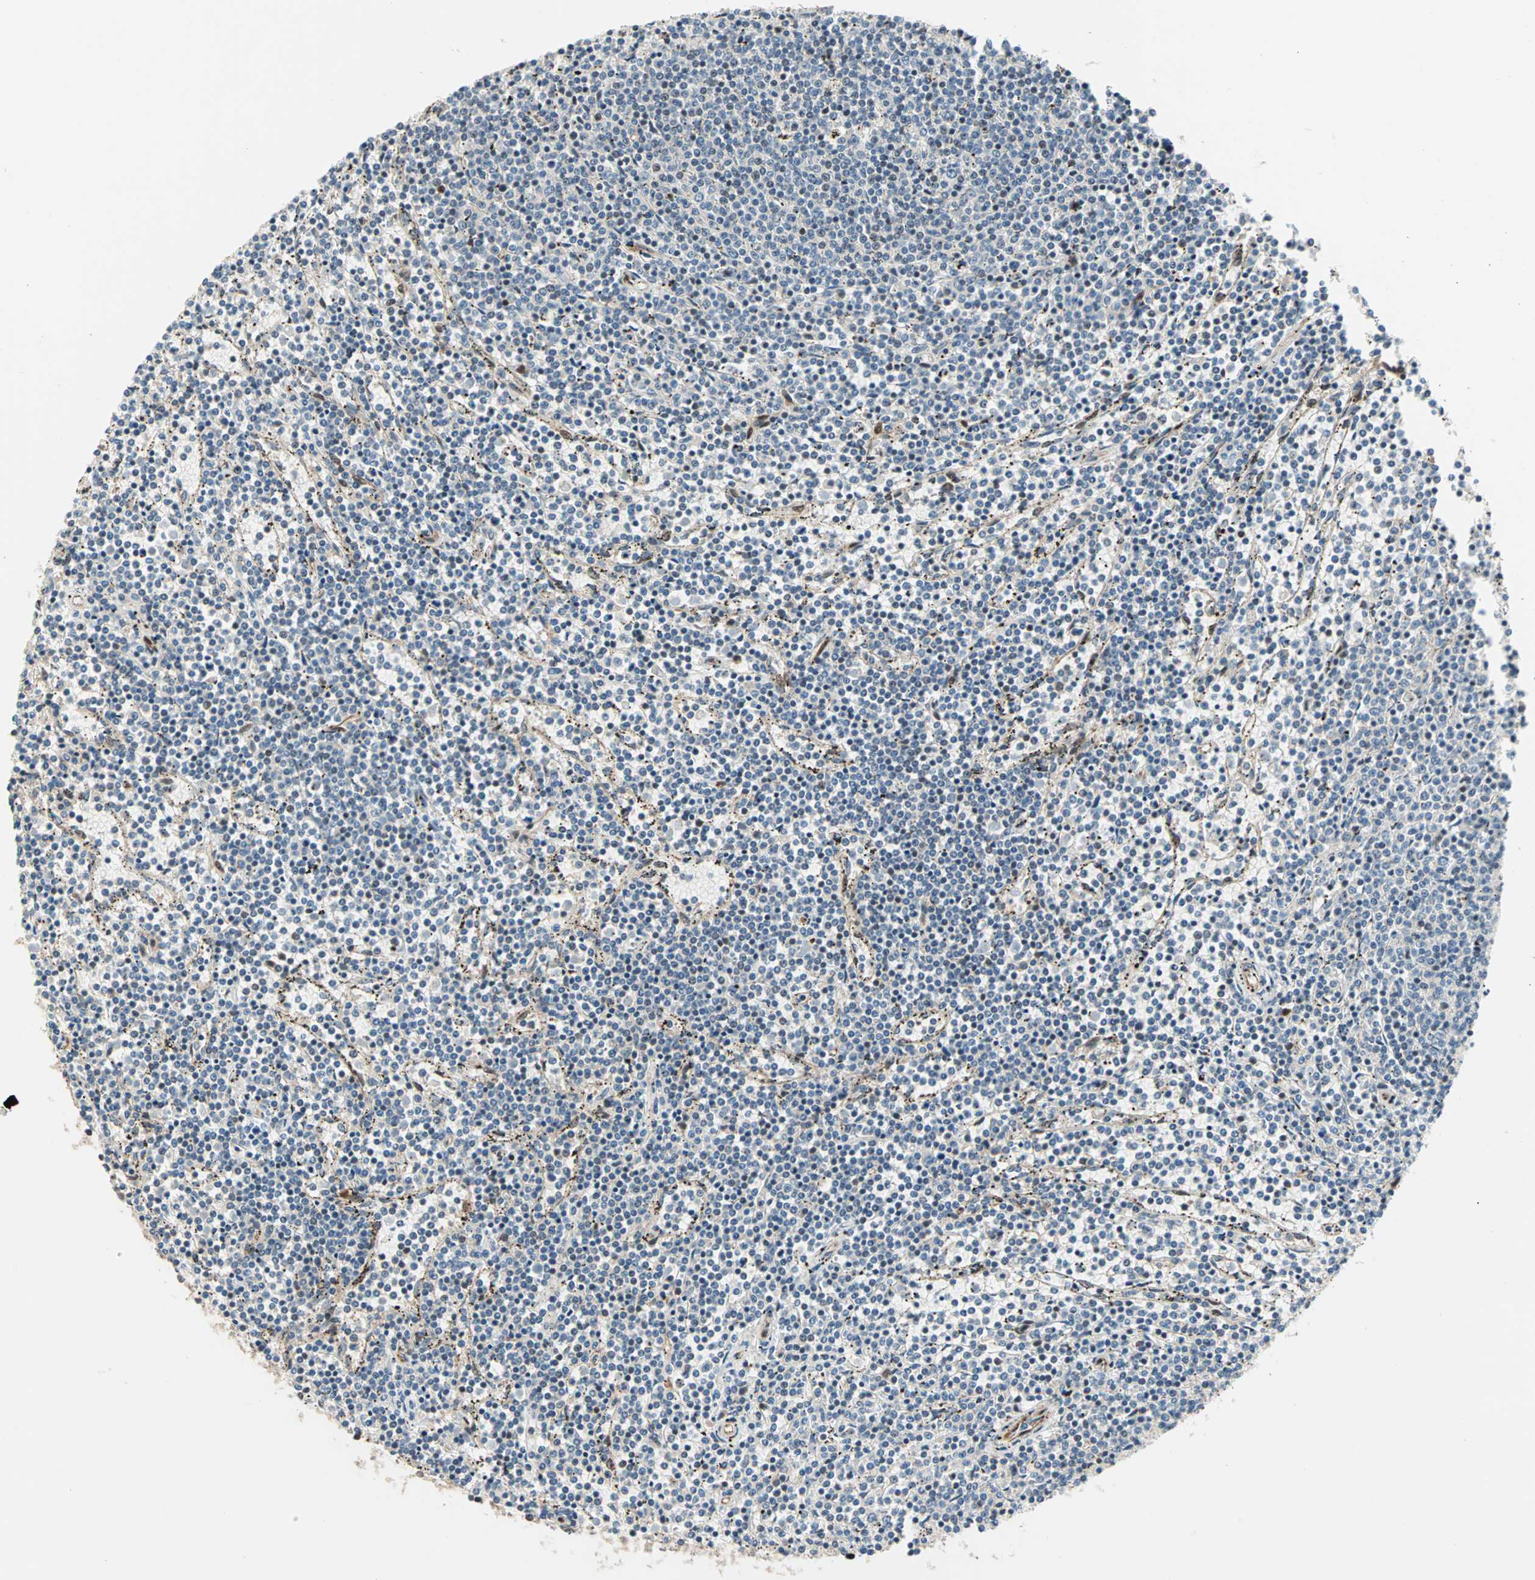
{"staining": {"intensity": "negative", "quantity": "none", "location": "none"}, "tissue": "lymphoma", "cell_type": "Tumor cells", "image_type": "cancer", "snomed": [{"axis": "morphology", "description": "Malignant lymphoma, non-Hodgkin's type, Low grade"}, {"axis": "topography", "description": "Spleen"}], "caption": "Tumor cells show no significant protein expression in malignant lymphoma, non-Hodgkin's type (low-grade).", "gene": "HECW1", "patient": {"sex": "female", "age": 50}}